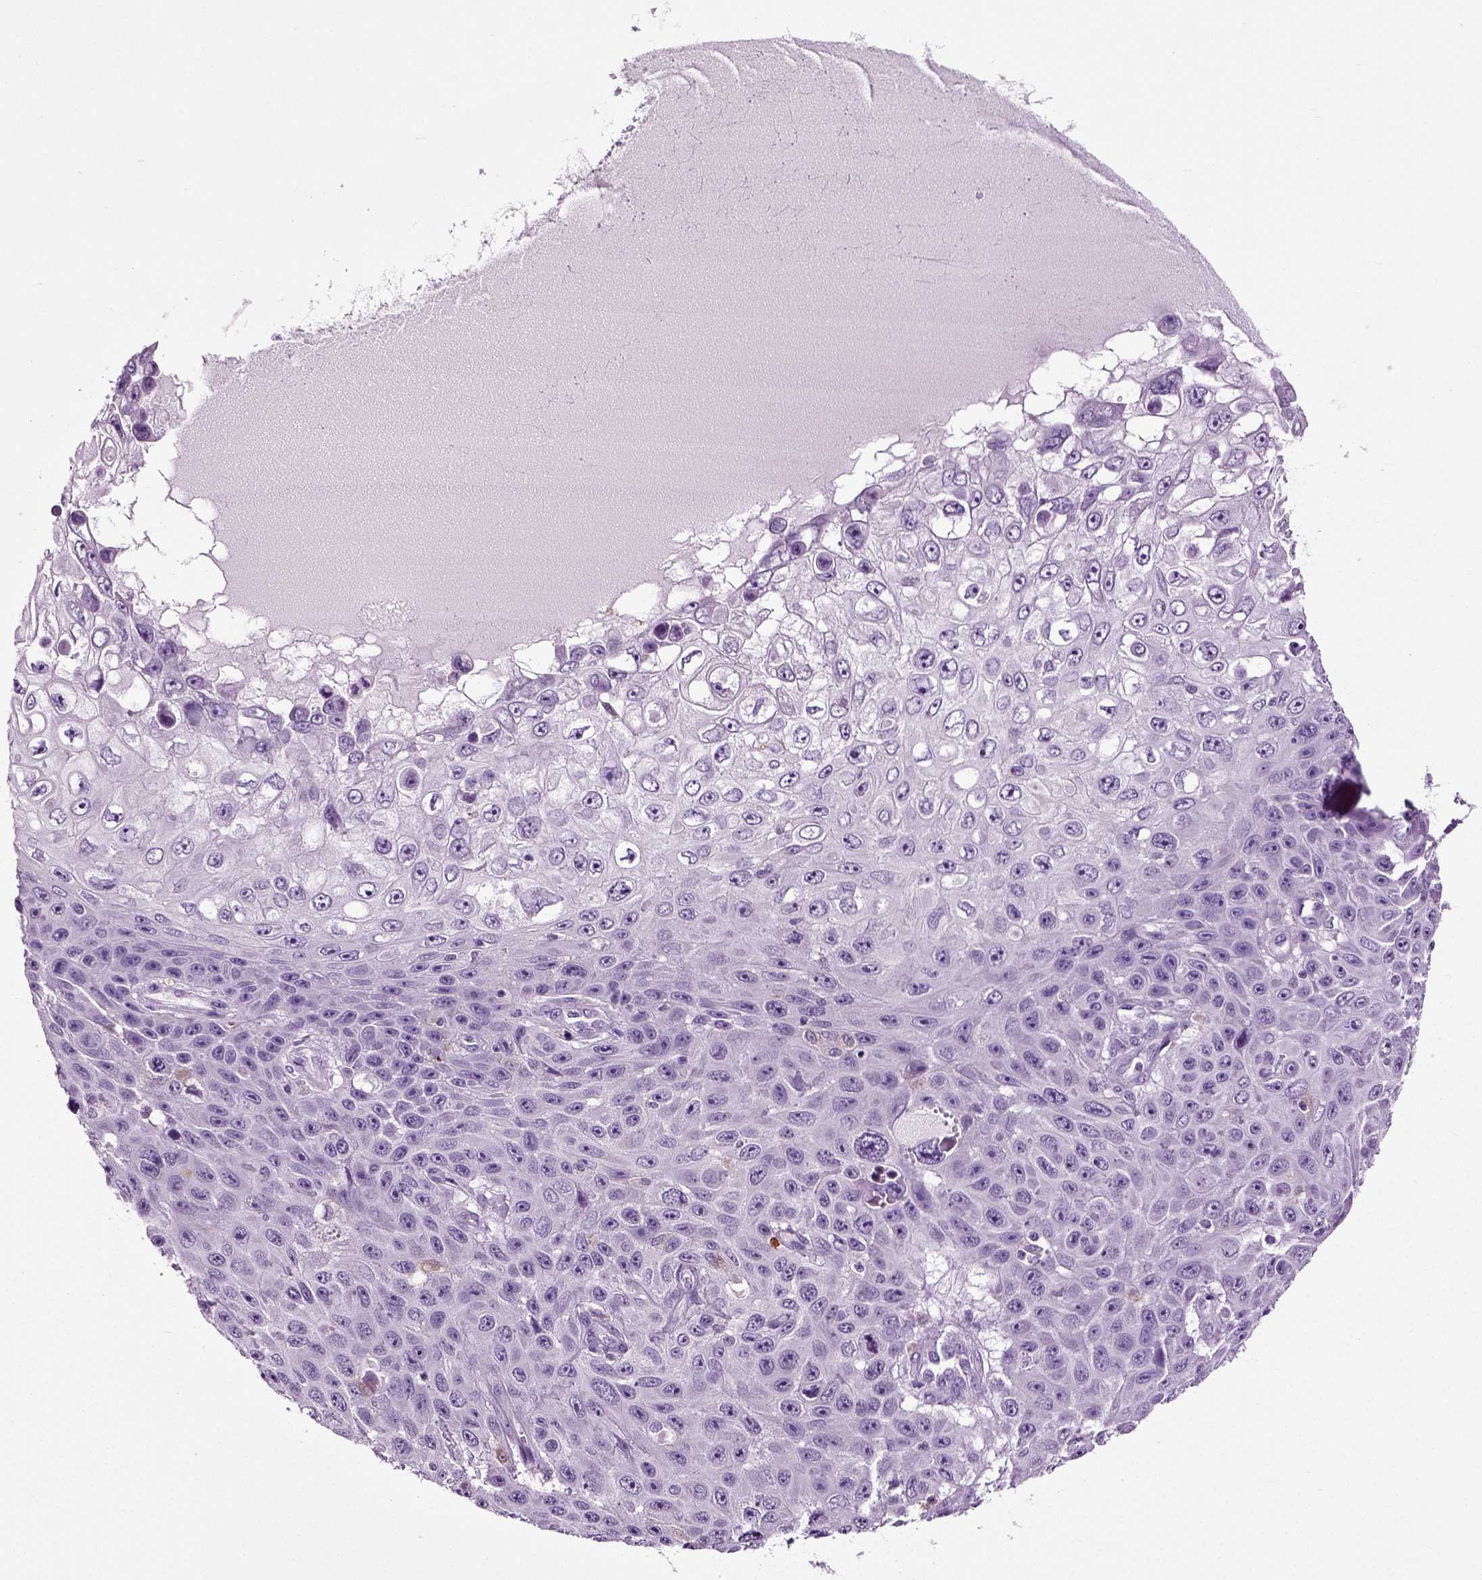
{"staining": {"intensity": "negative", "quantity": "none", "location": "none"}, "tissue": "skin cancer", "cell_type": "Tumor cells", "image_type": "cancer", "snomed": [{"axis": "morphology", "description": "Squamous cell carcinoma, NOS"}, {"axis": "topography", "description": "Skin"}], "caption": "This is a micrograph of immunohistochemistry (IHC) staining of skin cancer, which shows no staining in tumor cells.", "gene": "DNAH10", "patient": {"sex": "male", "age": 82}}